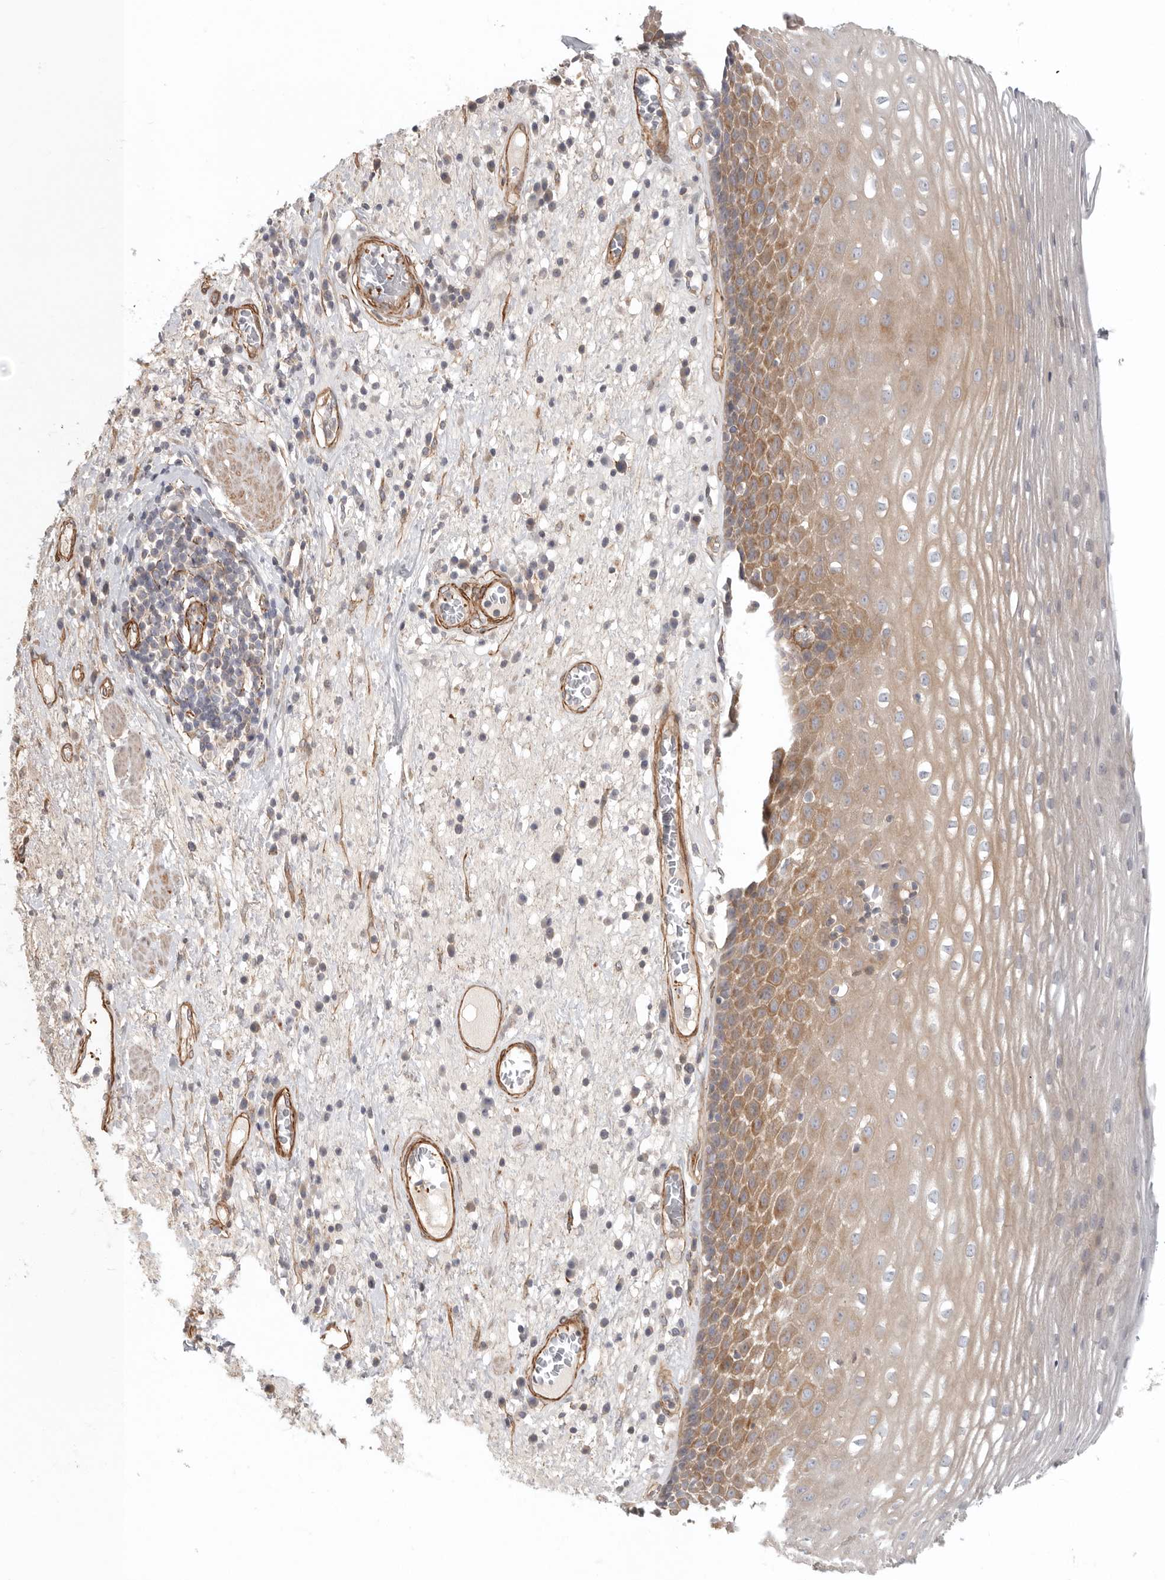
{"staining": {"intensity": "moderate", "quantity": ">75%", "location": "cytoplasmic/membranous"}, "tissue": "esophagus", "cell_type": "Squamous epithelial cells", "image_type": "normal", "snomed": [{"axis": "morphology", "description": "Normal tissue, NOS"}, {"axis": "morphology", "description": "Adenocarcinoma, NOS"}, {"axis": "topography", "description": "Esophagus"}], "caption": "Immunohistochemical staining of benign esophagus exhibits >75% levels of moderate cytoplasmic/membranous protein expression in about >75% of squamous epithelial cells.", "gene": "LONRF1", "patient": {"sex": "male", "age": 62}}